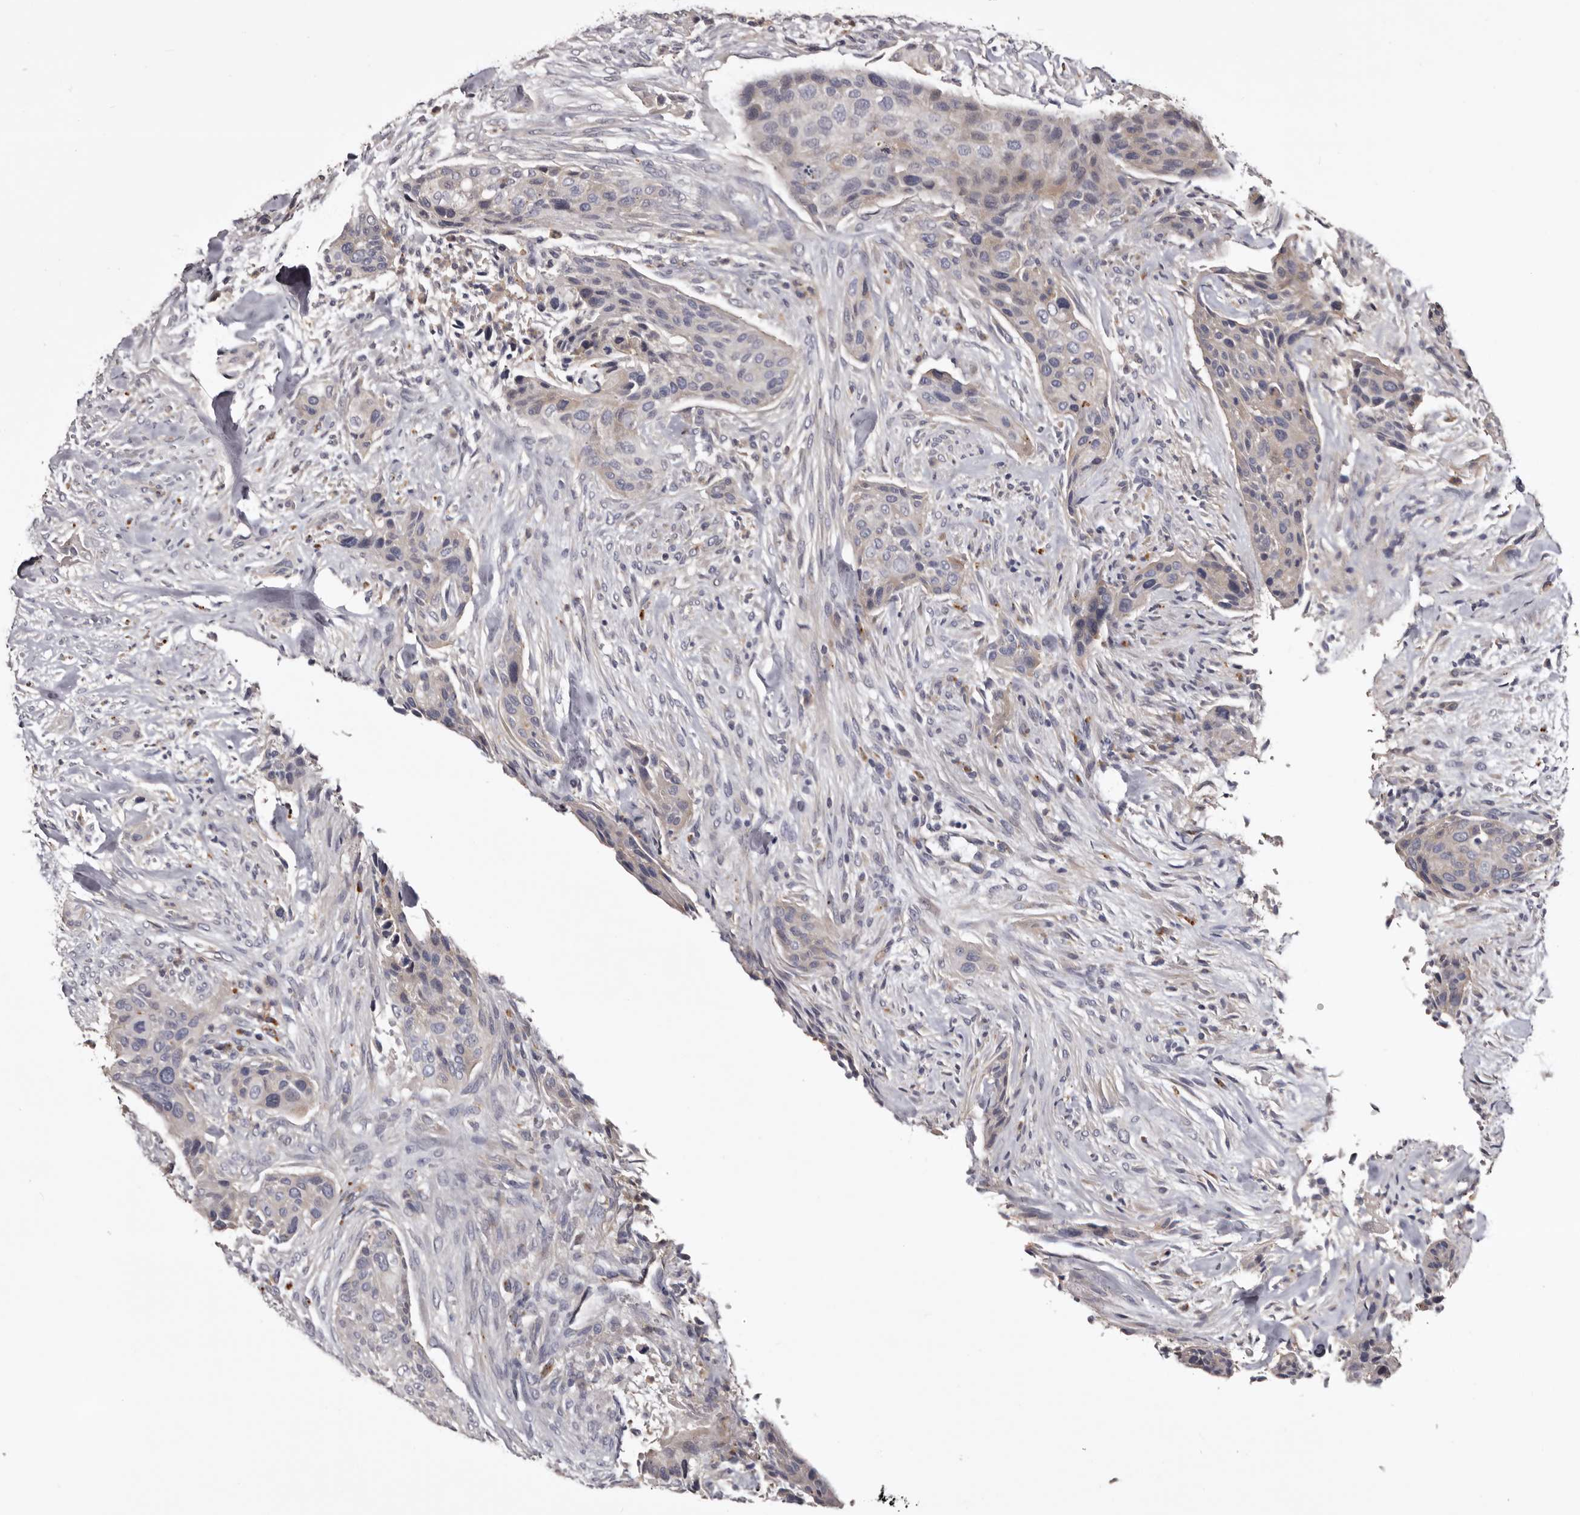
{"staining": {"intensity": "negative", "quantity": "none", "location": "none"}, "tissue": "urothelial cancer", "cell_type": "Tumor cells", "image_type": "cancer", "snomed": [{"axis": "morphology", "description": "Urothelial carcinoma, High grade"}, {"axis": "topography", "description": "Urinary bladder"}], "caption": "A high-resolution micrograph shows IHC staining of urothelial cancer, which reveals no significant staining in tumor cells.", "gene": "SLC10A4", "patient": {"sex": "male", "age": 35}}